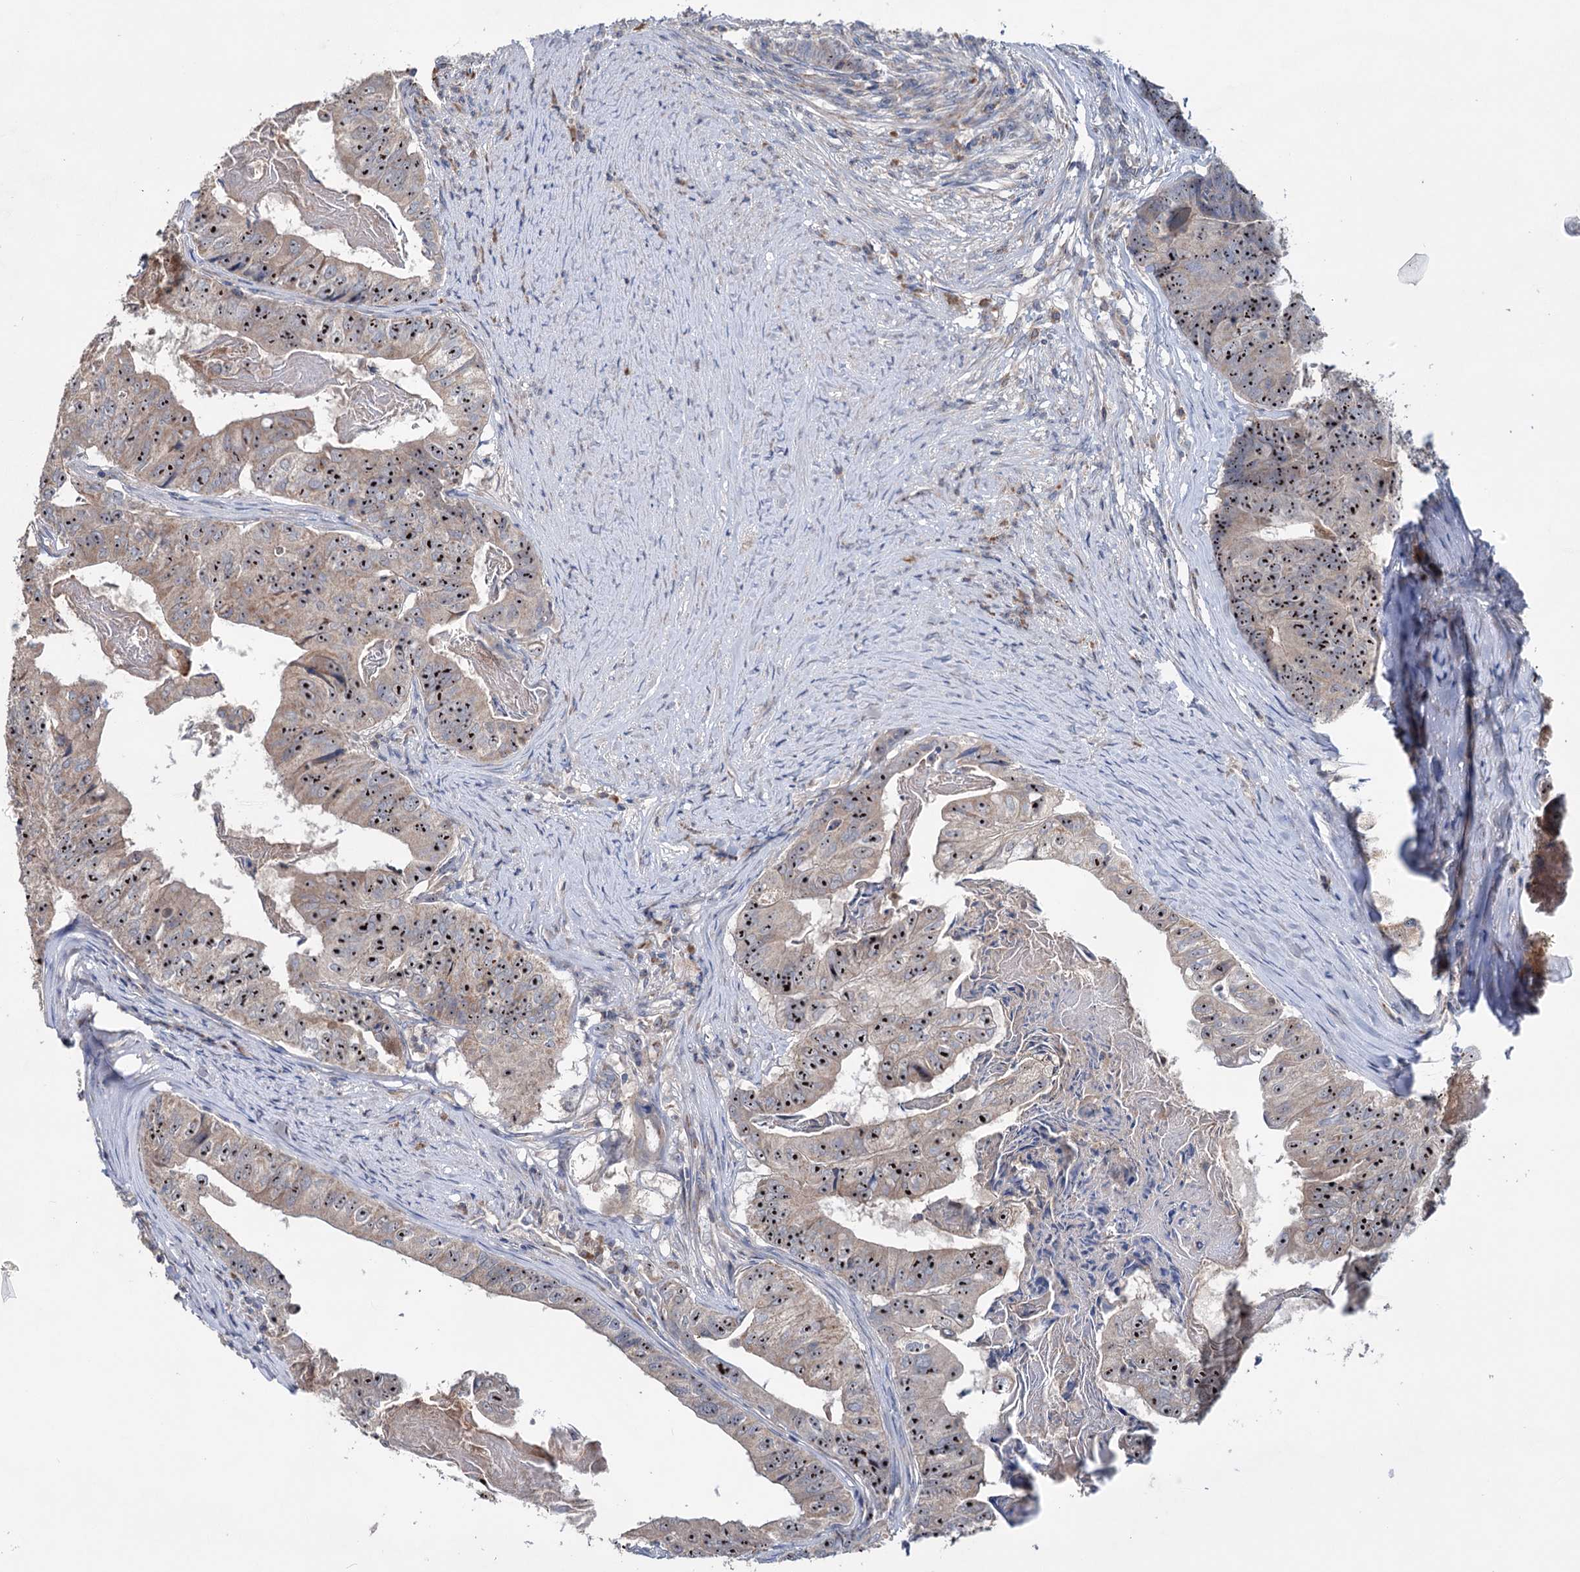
{"staining": {"intensity": "strong", "quantity": "25%-75%", "location": "cytoplasmic/membranous,nuclear"}, "tissue": "colorectal cancer", "cell_type": "Tumor cells", "image_type": "cancer", "snomed": [{"axis": "morphology", "description": "Adenocarcinoma, NOS"}, {"axis": "topography", "description": "Colon"}], "caption": "About 25%-75% of tumor cells in human colorectal cancer (adenocarcinoma) display strong cytoplasmic/membranous and nuclear protein staining as visualized by brown immunohistochemical staining.", "gene": "HTR3B", "patient": {"sex": "female", "age": 67}}